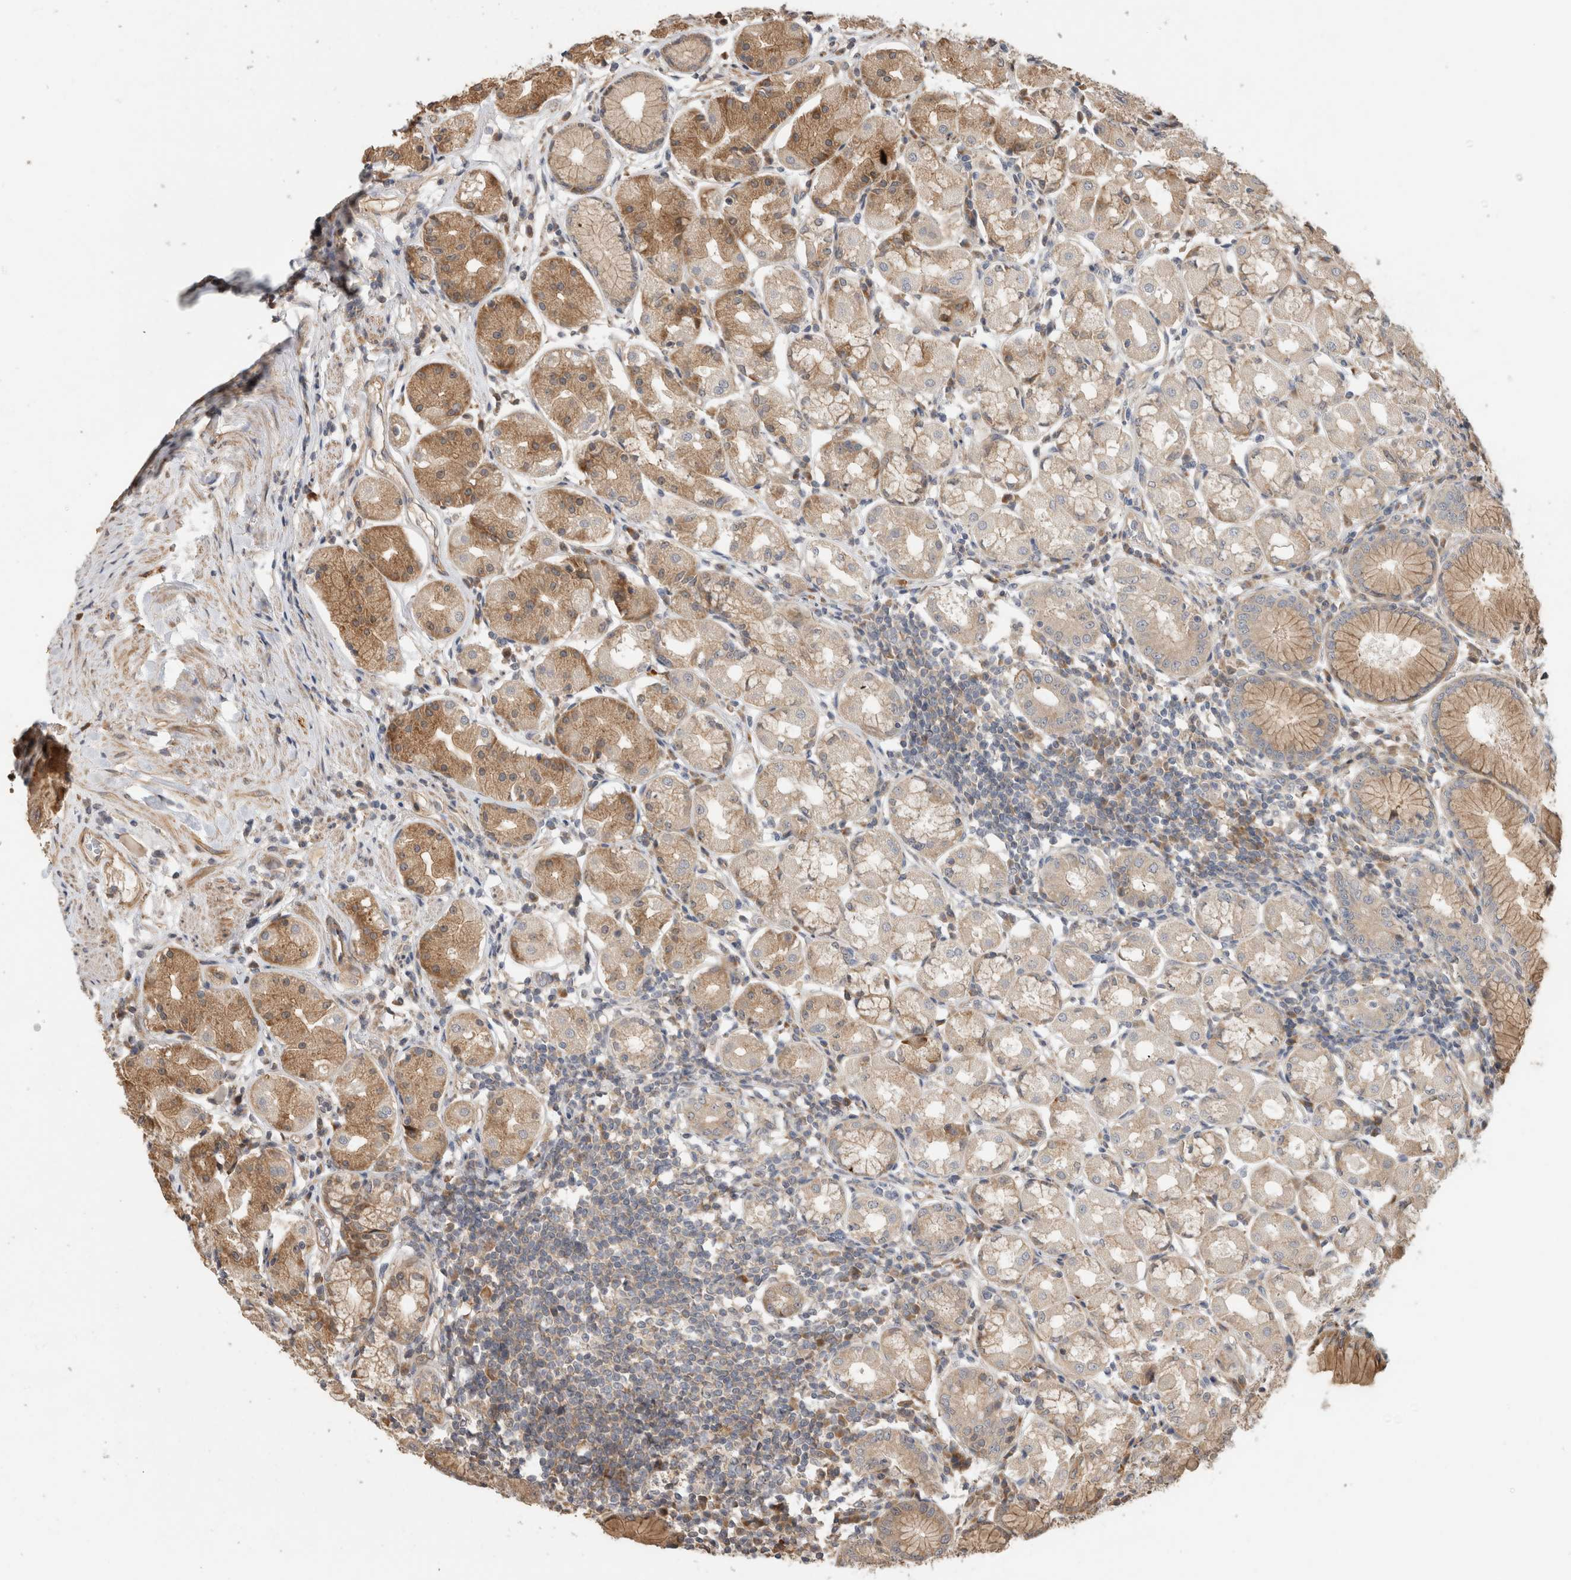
{"staining": {"intensity": "moderate", "quantity": ">75%", "location": "cytoplasmic/membranous"}, "tissue": "stomach", "cell_type": "Glandular cells", "image_type": "normal", "snomed": [{"axis": "morphology", "description": "Normal tissue, NOS"}, {"axis": "topography", "description": "Stomach, lower"}], "caption": "Stomach stained with IHC reveals moderate cytoplasmic/membranous staining in approximately >75% of glandular cells.", "gene": "PCDHB15", "patient": {"sex": "female", "age": 56}}